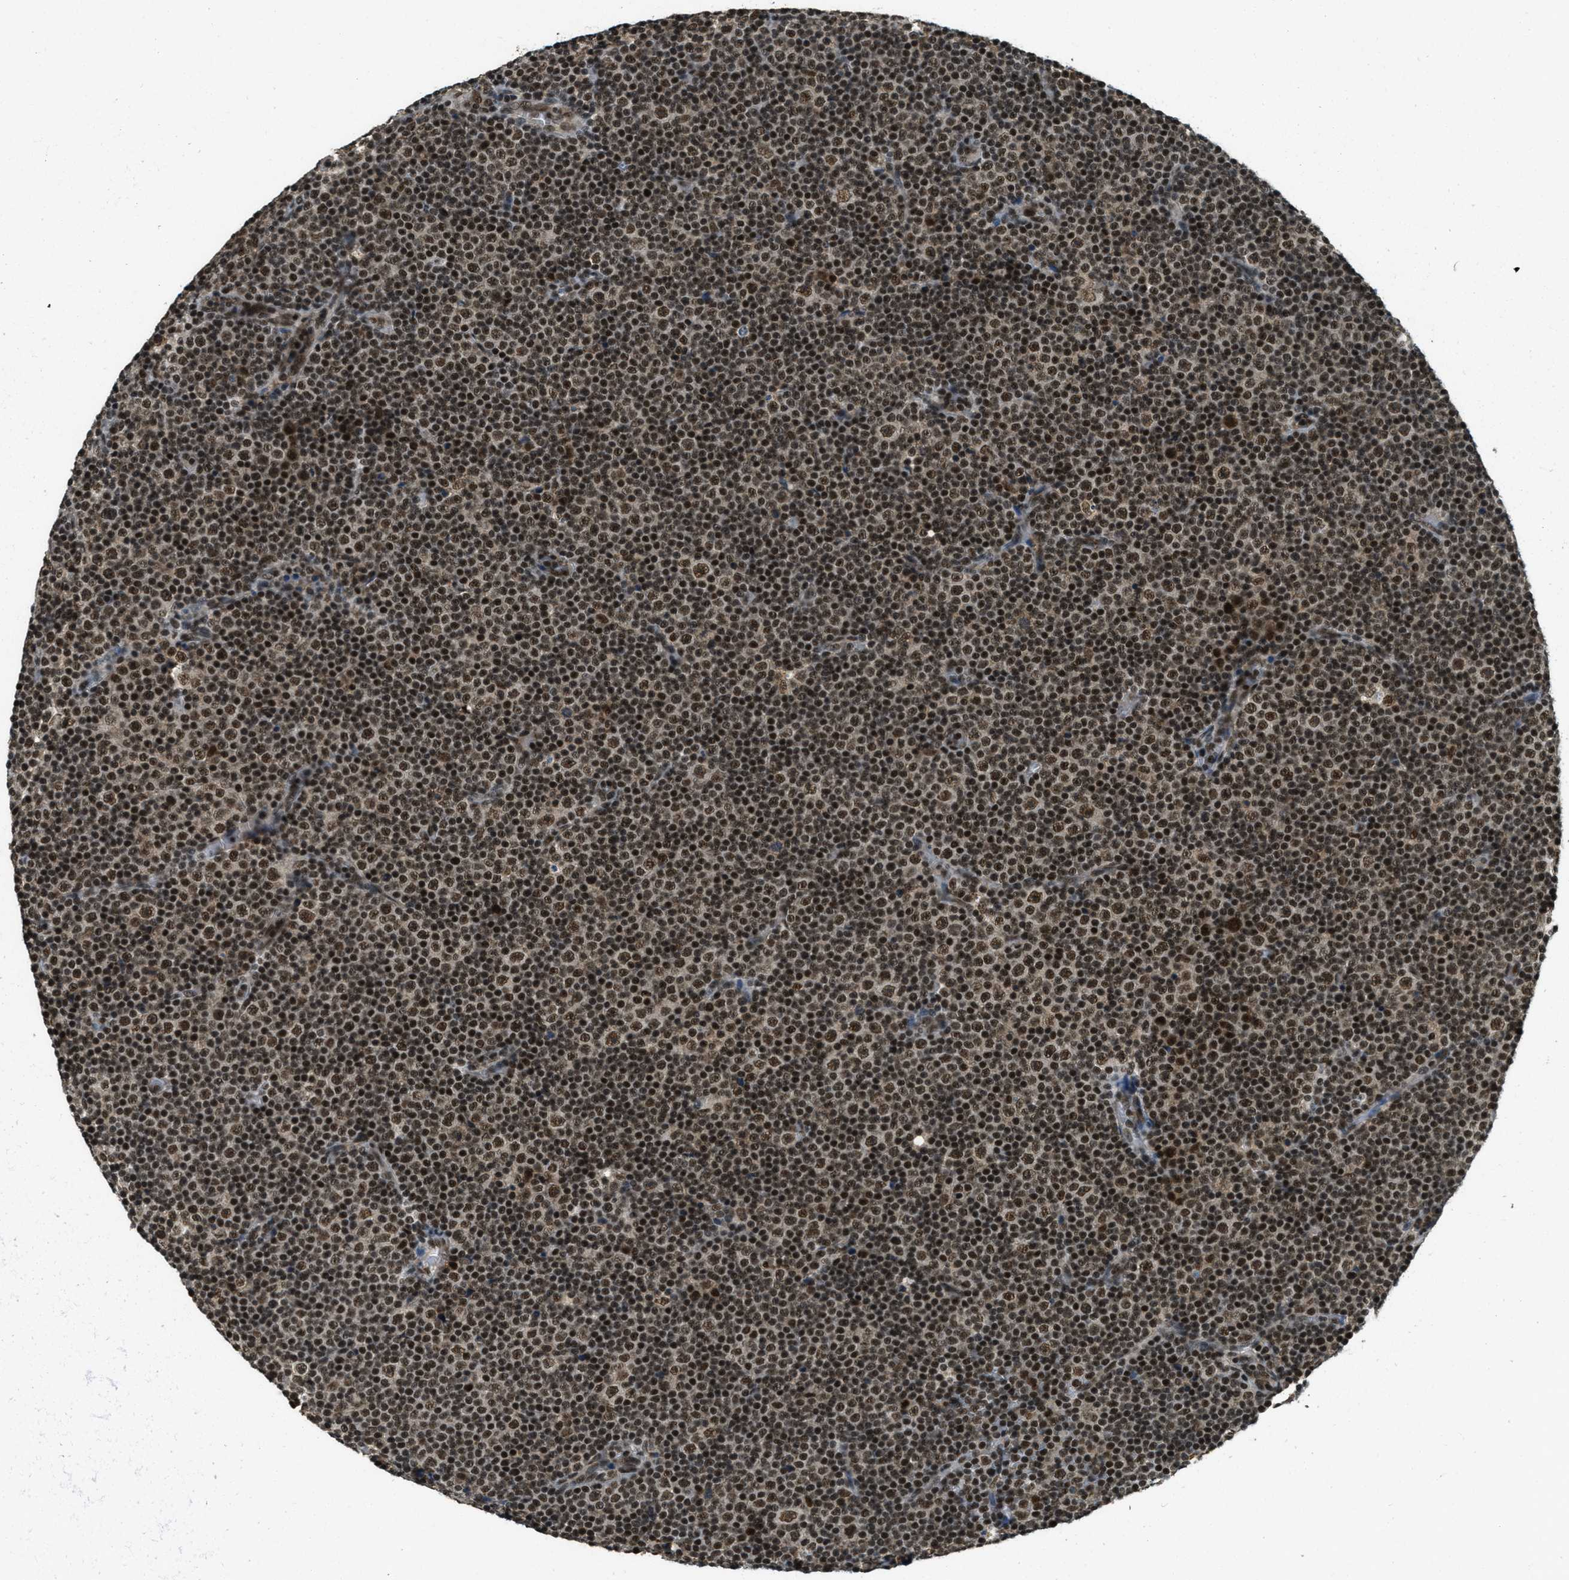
{"staining": {"intensity": "strong", "quantity": ">75%", "location": "nuclear"}, "tissue": "lymphoma", "cell_type": "Tumor cells", "image_type": "cancer", "snomed": [{"axis": "morphology", "description": "Malignant lymphoma, non-Hodgkin's type, Low grade"}, {"axis": "topography", "description": "Lymph node"}], "caption": "Brown immunohistochemical staining in human low-grade malignant lymphoma, non-Hodgkin's type reveals strong nuclear expression in approximately >75% of tumor cells.", "gene": "ZNF148", "patient": {"sex": "female", "age": 67}}